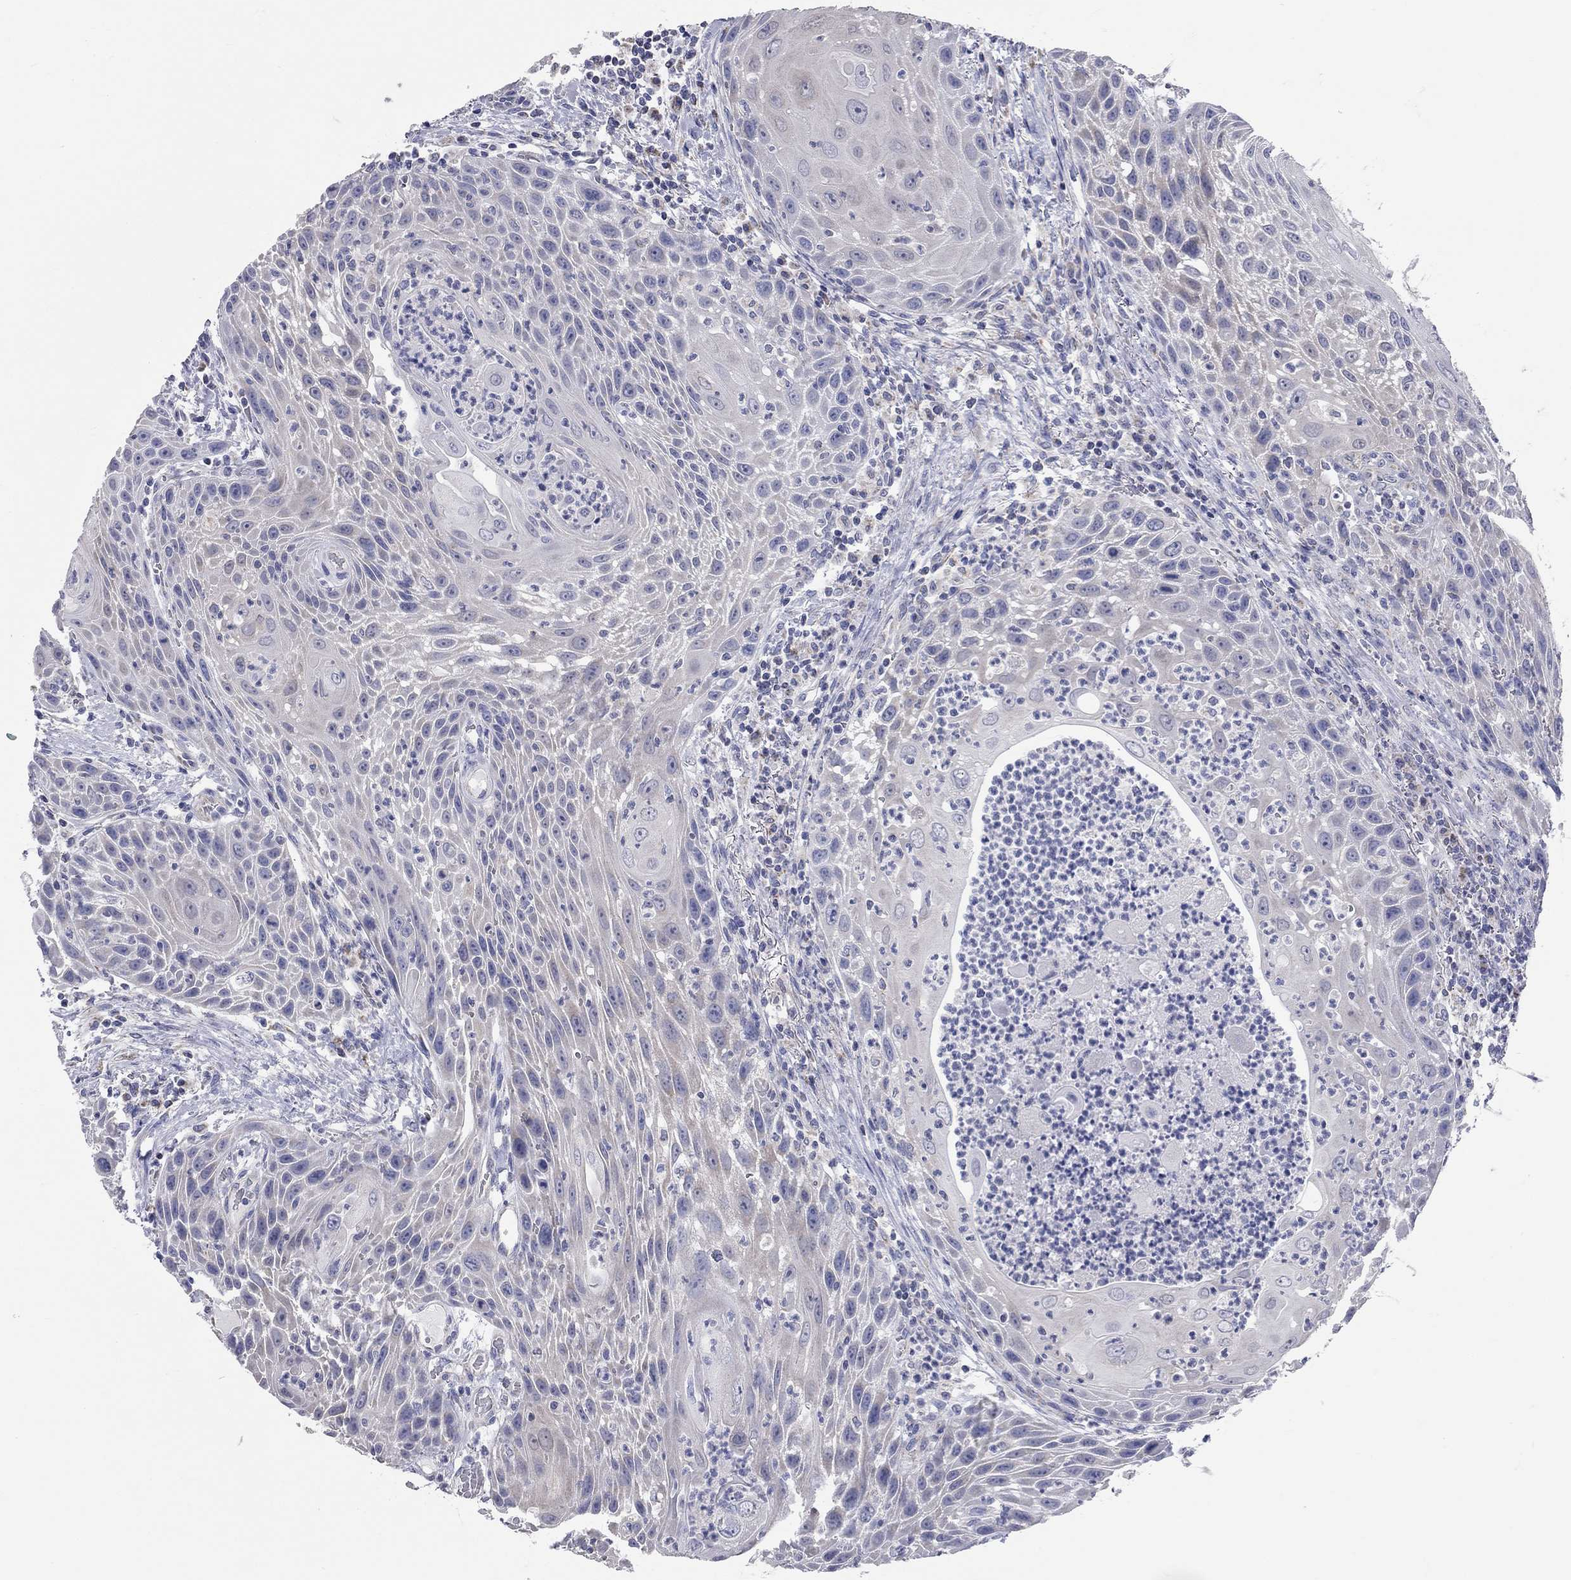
{"staining": {"intensity": "negative", "quantity": "none", "location": "none"}, "tissue": "head and neck cancer", "cell_type": "Tumor cells", "image_type": "cancer", "snomed": [{"axis": "morphology", "description": "Squamous cell carcinoma, NOS"}, {"axis": "topography", "description": "Head-Neck"}], "caption": "DAB immunohistochemical staining of human squamous cell carcinoma (head and neck) shows no significant expression in tumor cells.", "gene": "CFAP161", "patient": {"sex": "male", "age": 69}}